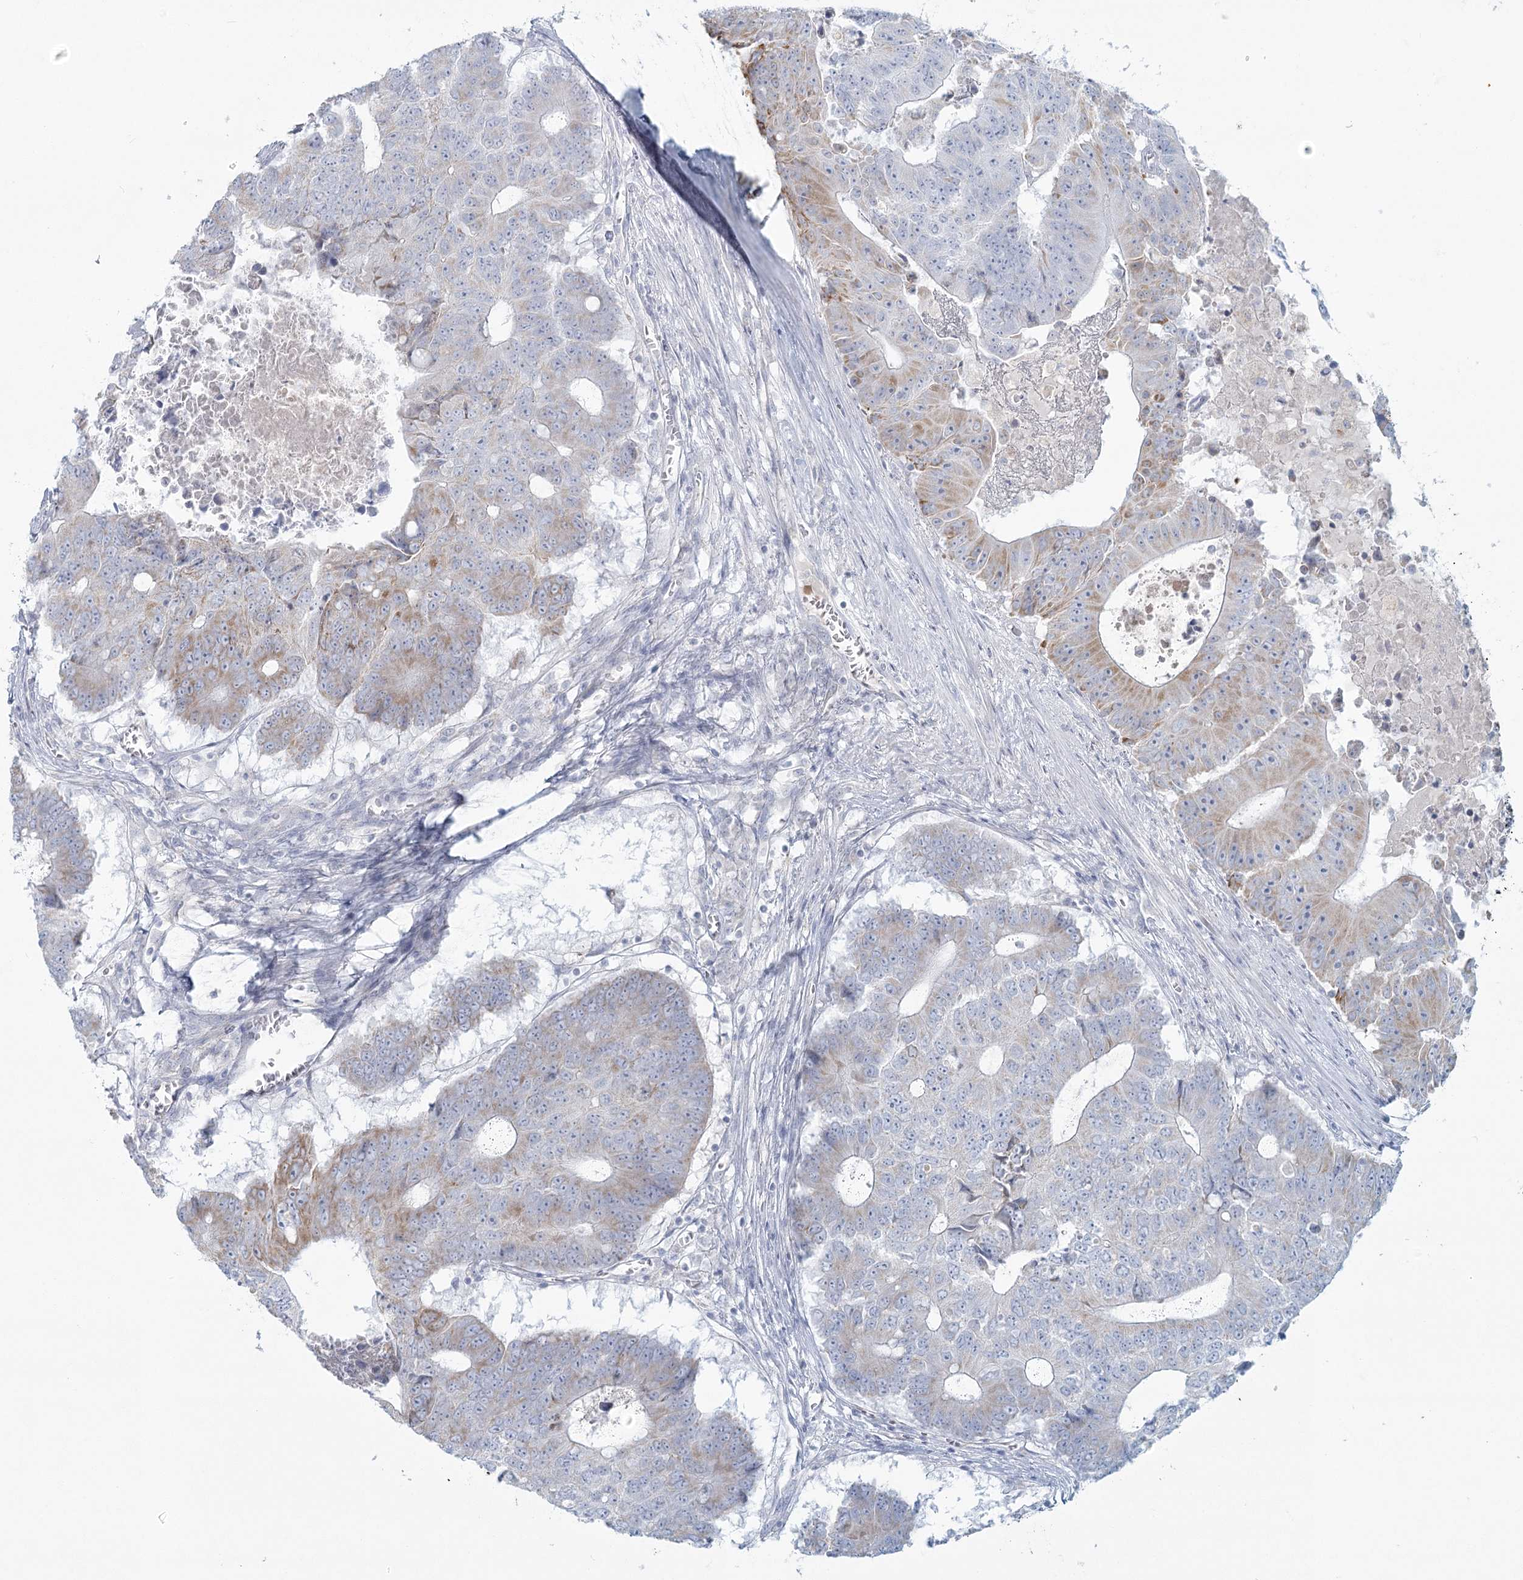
{"staining": {"intensity": "weak", "quantity": "25%-75%", "location": "cytoplasmic/membranous"}, "tissue": "colorectal cancer", "cell_type": "Tumor cells", "image_type": "cancer", "snomed": [{"axis": "morphology", "description": "Adenocarcinoma, NOS"}, {"axis": "topography", "description": "Colon"}], "caption": "Tumor cells reveal low levels of weak cytoplasmic/membranous staining in about 25%-75% of cells in colorectal adenocarcinoma.", "gene": "BPHL", "patient": {"sex": "male", "age": 87}}